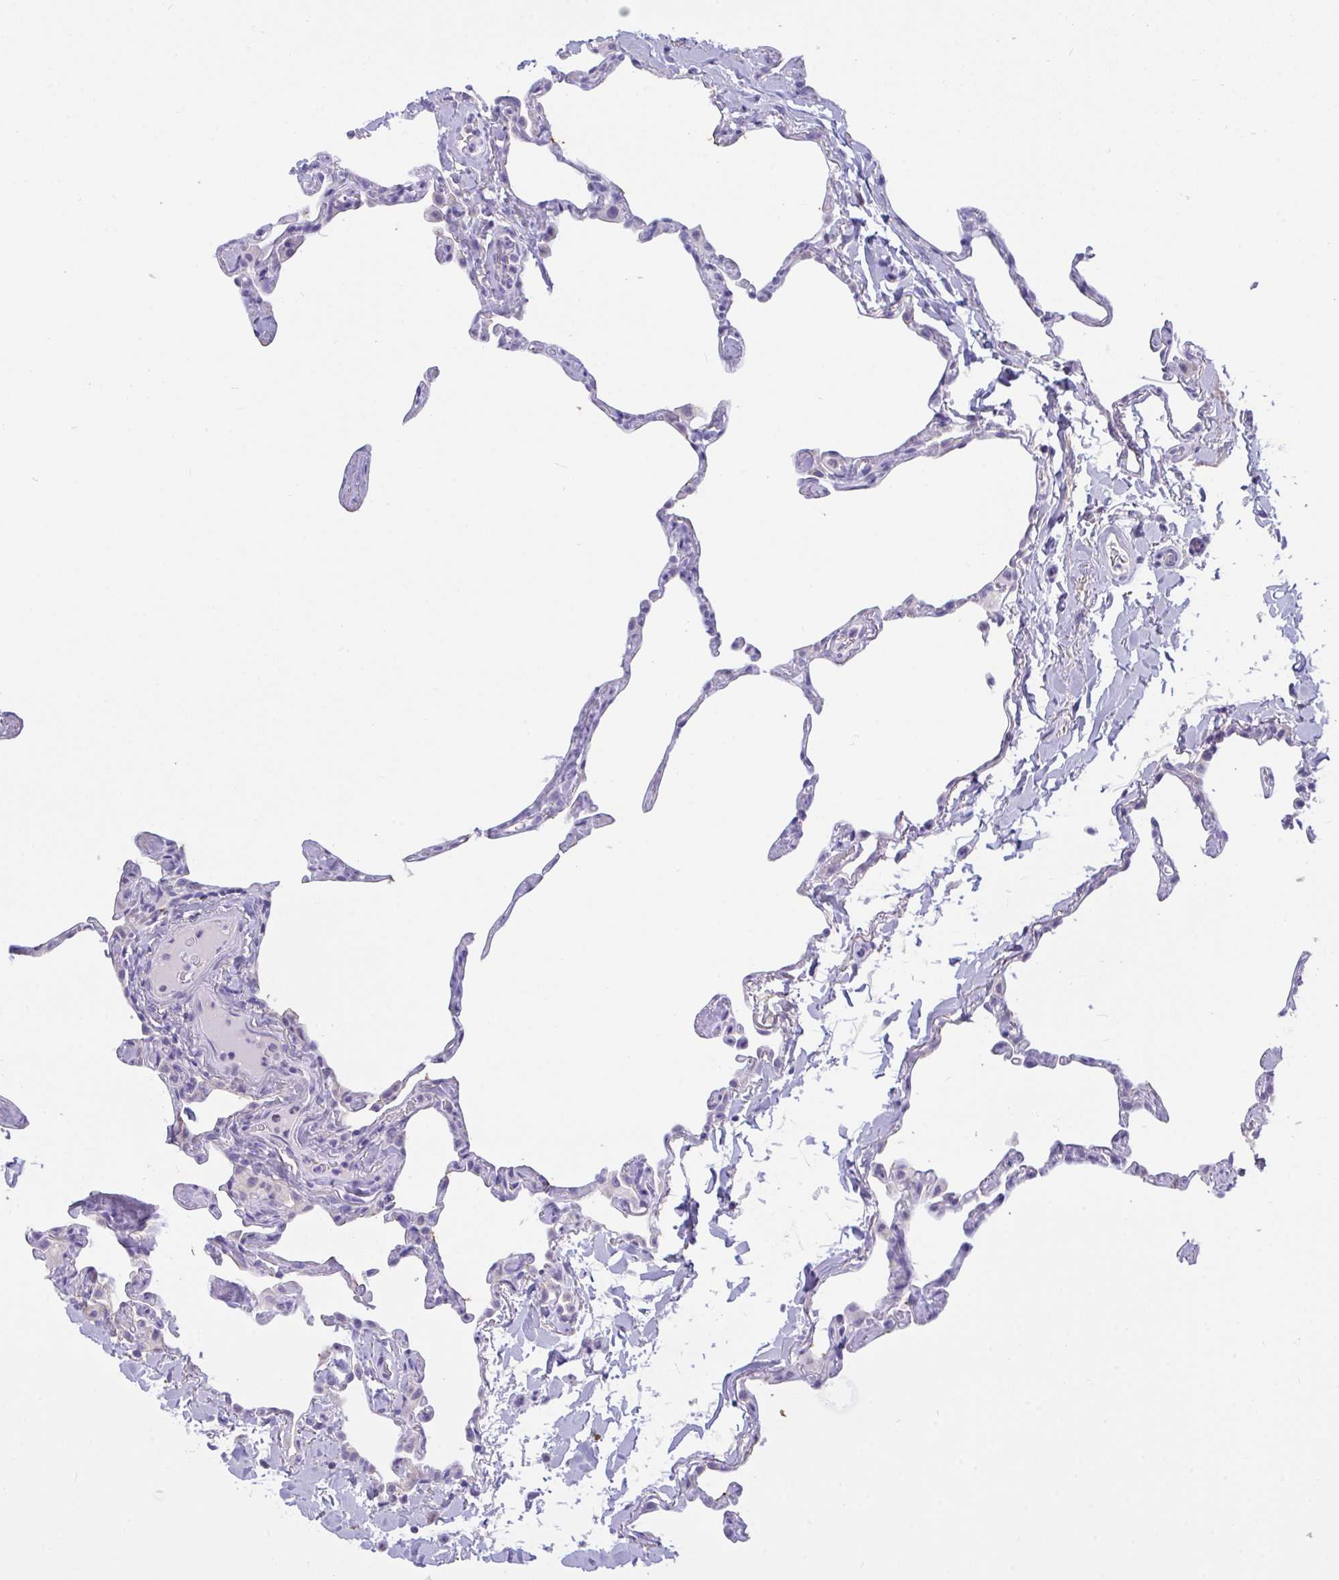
{"staining": {"intensity": "negative", "quantity": "none", "location": "none"}, "tissue": "lung", "cell_type": "Alveolar cells", "image_type": "normal", "snomed": [{"axis": "morphology", "description": "Normal tissue, NOS"}, {"axis": "topography", "description": "Lung"}], "caption": "Lung stained for a protein using IHC demonstrates no expression alveolar cells.", "gene": "SEMA6B", "patient": {"sex": "male", "age": 65}}